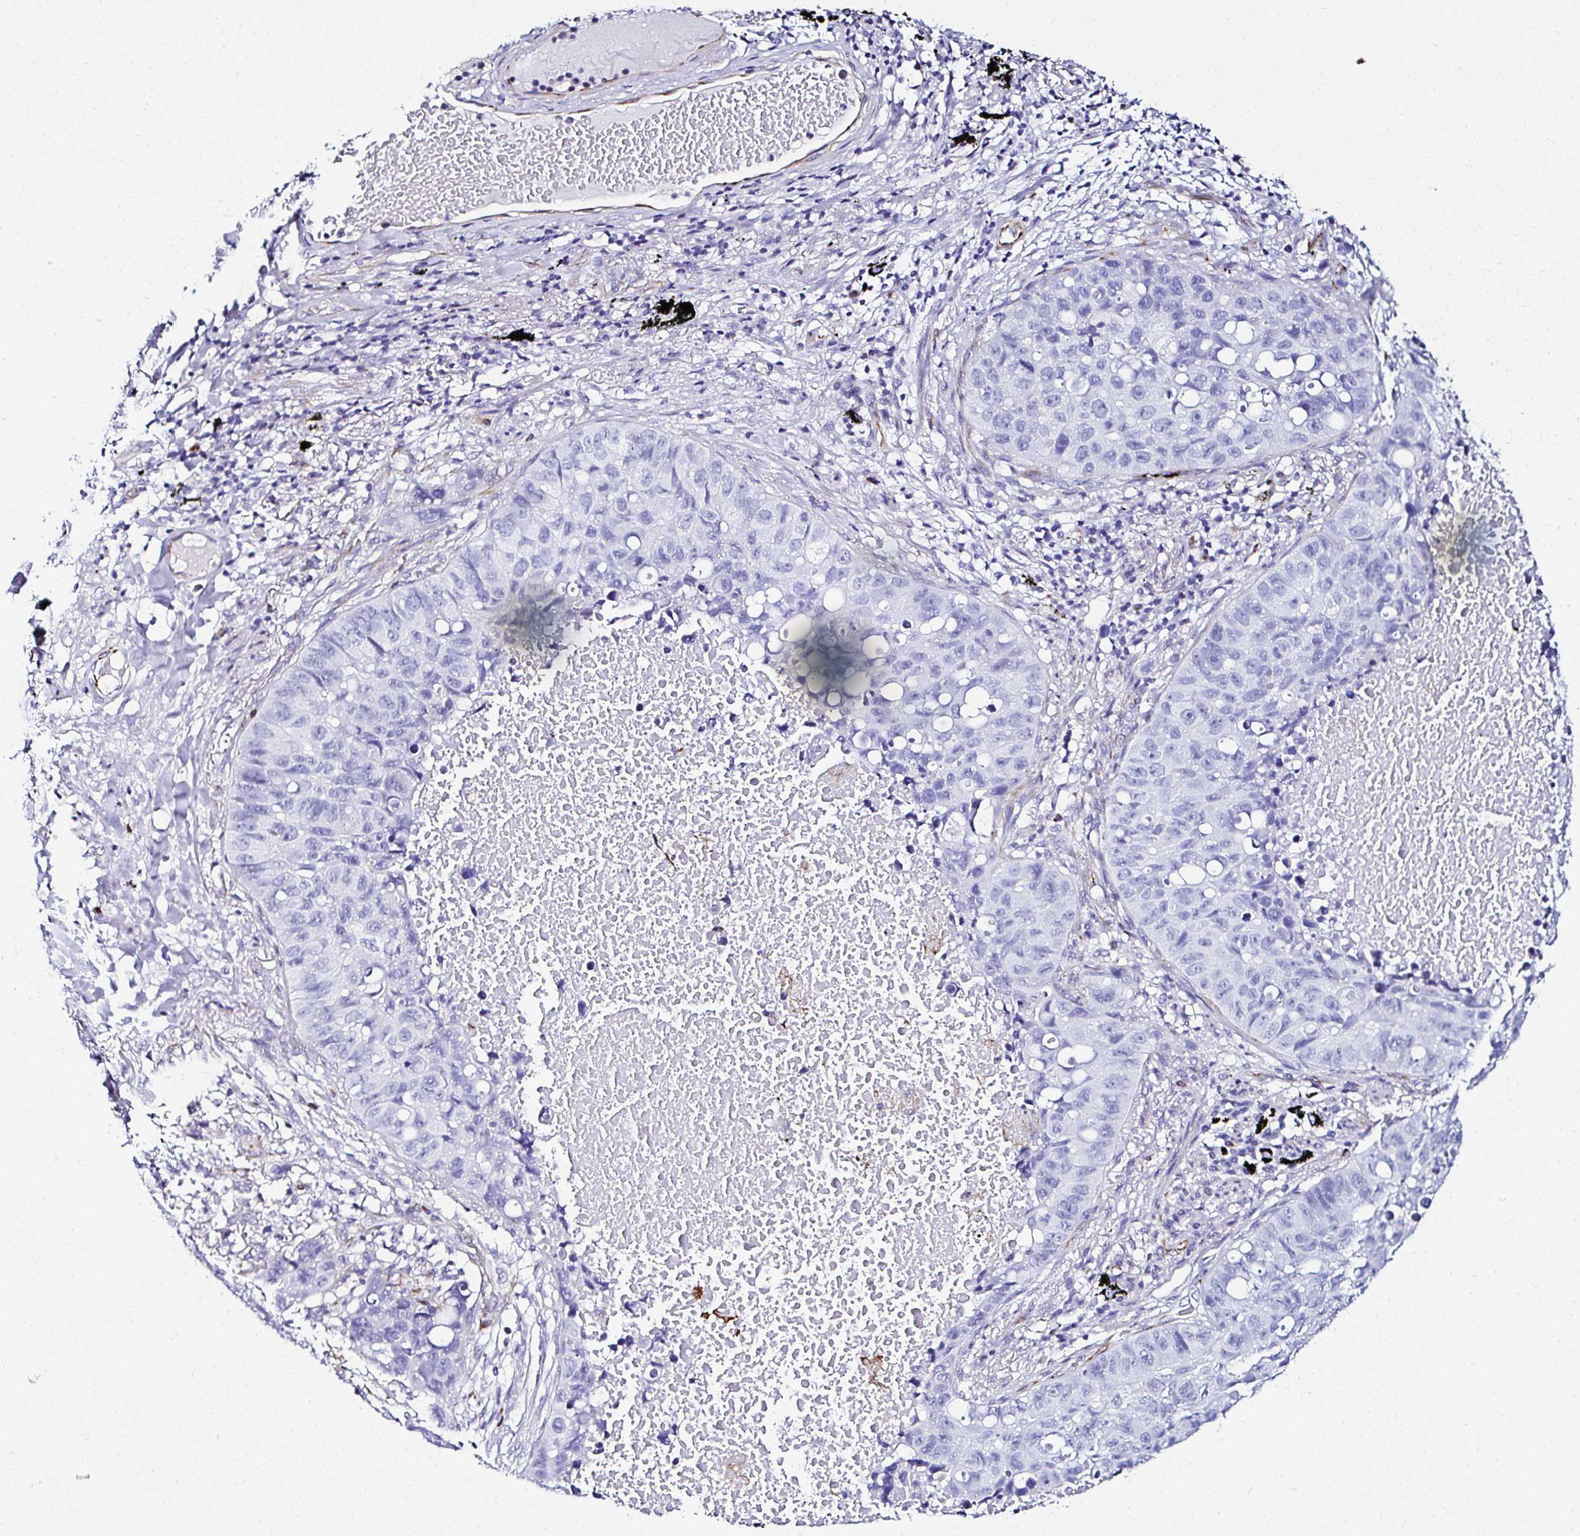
{"staining": {"intensity": "negative", "quantity": "none", "location": "none"}, "tissue": "lung cancer", "cell_type": "Tumor cells", "image_type": "cancer", "snomed": [{"axis": "morphology", "description": "Squamous cell carcinoma, NOS"}, {"axis": "topography", "description": "Lung"}], "caption": "Immunohistochemistry of lung squamous cell carcinoma reveals no staining in tumor cells. (DAB immunohistochemistry visualized using brightfield microscopy, high magnification).", "gene": "DEPDC5", "patient": {"sex": "male", "age": 60}}